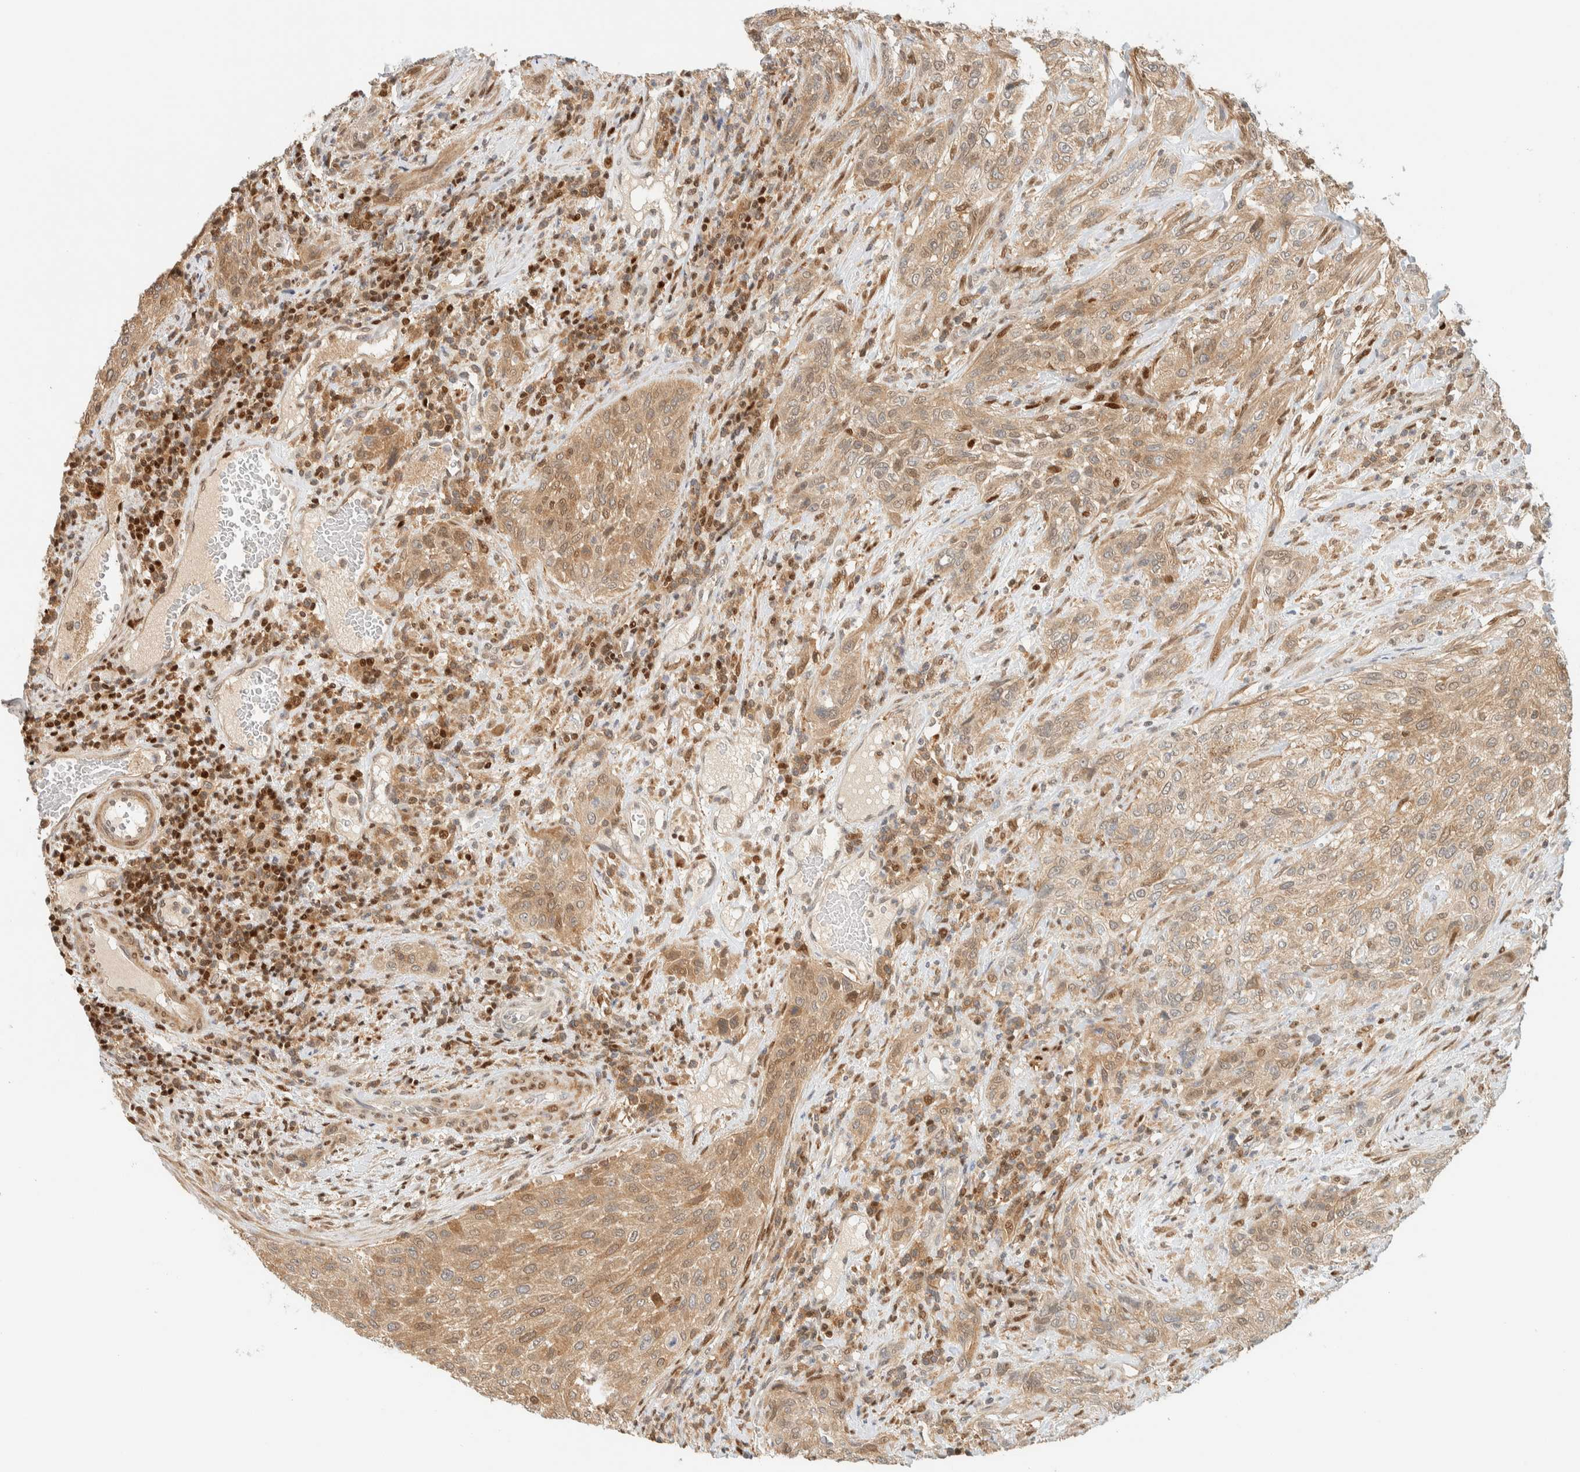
{"staining": {"intensity": "moderate", "quantity": ">75%", "location": "cytoplasmic/membranous"}, "tissue": "urothelial cancer", "cell_type": "Tumor cells", "image_type": "cancer", "snomed": [{"axis": "morphology", "description": "Urothelial carcinoma, Low grade"}, {"axis": "morphology", "description": "Urothelial carcinoma, High grade"}, {"axis": "topography", "description": "Urinary bladder"}], "caption": "This micrograph shows urothelial cancer stained with immunohistochemistry to label a protein in brown. The cytoplasmic/membranous of tumor cells show moderate positivity for the protein. Nuclei are counter-stained blue.", "gene": "ZBTB37", "patient": {"sex": "male", "age": 35}}